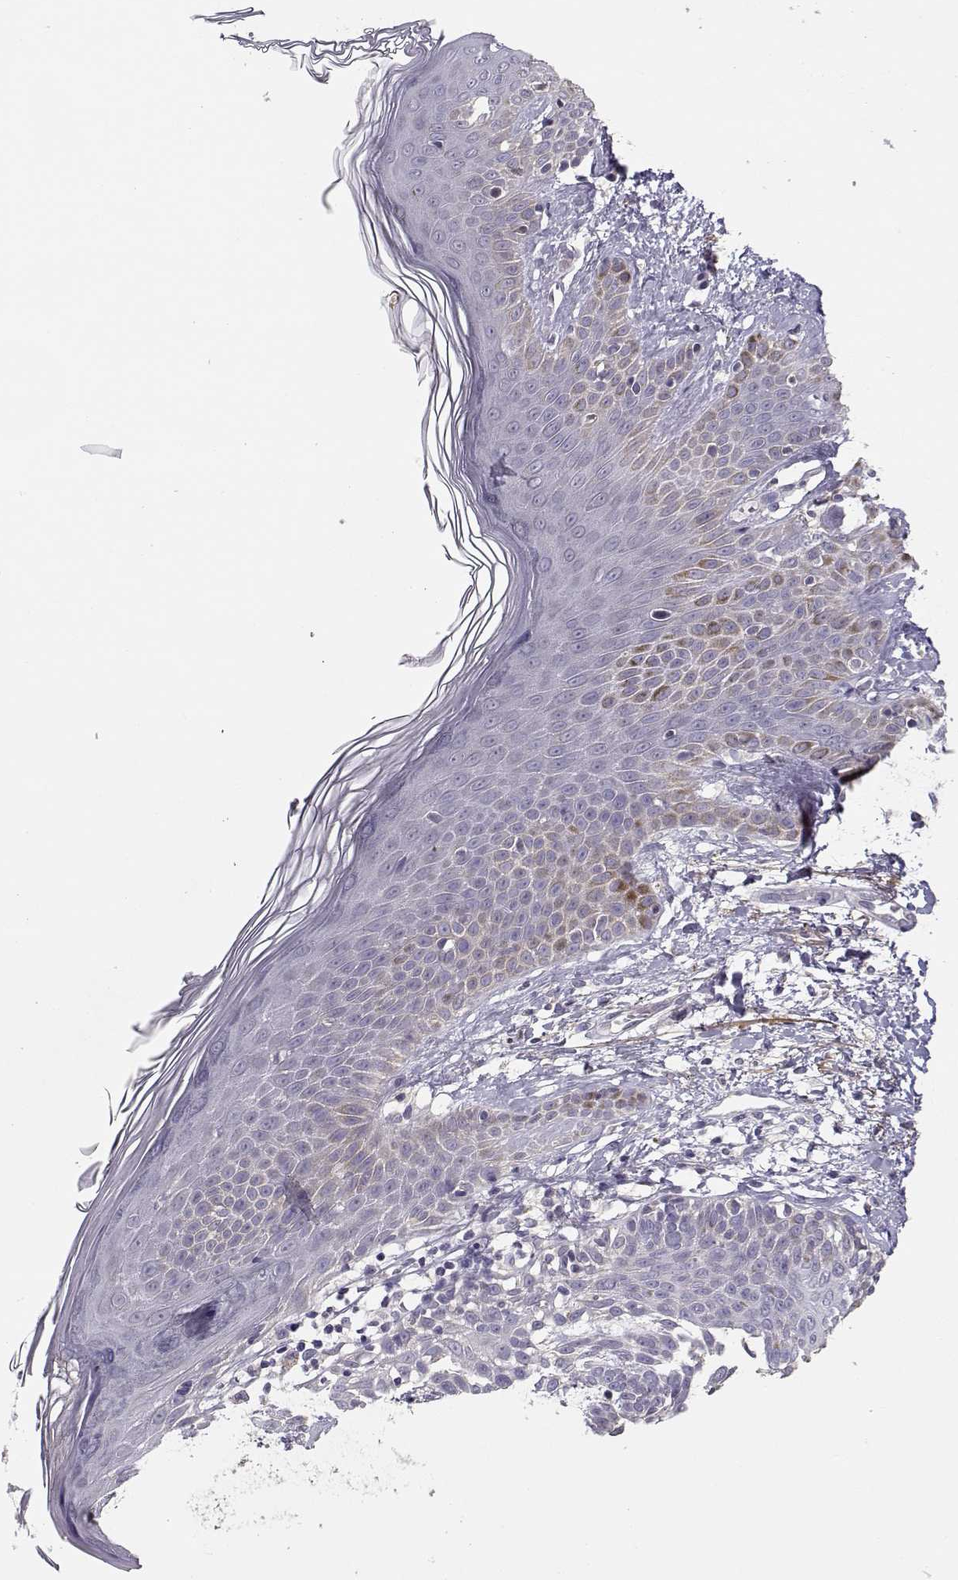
{"staining": {"intensity": "negative", "quantity": "none", "location": "none"}, "tissue": "skin cancer", "cell_type": "Tumor cells", "image_type": "cancer", "snomed": [{"axis": "morphology", "description": "Basal cell carcinoma"}, {"axis": "topography", "description": "Skin"}], "caption": "DAB immunohistochemical staining of skin basal cell carcinoma shows no significant positivity in tumor cells. Nuclei are stained in blue.", "gene": "TMEM145", "patient": {"sex": "male", "age": 85}}